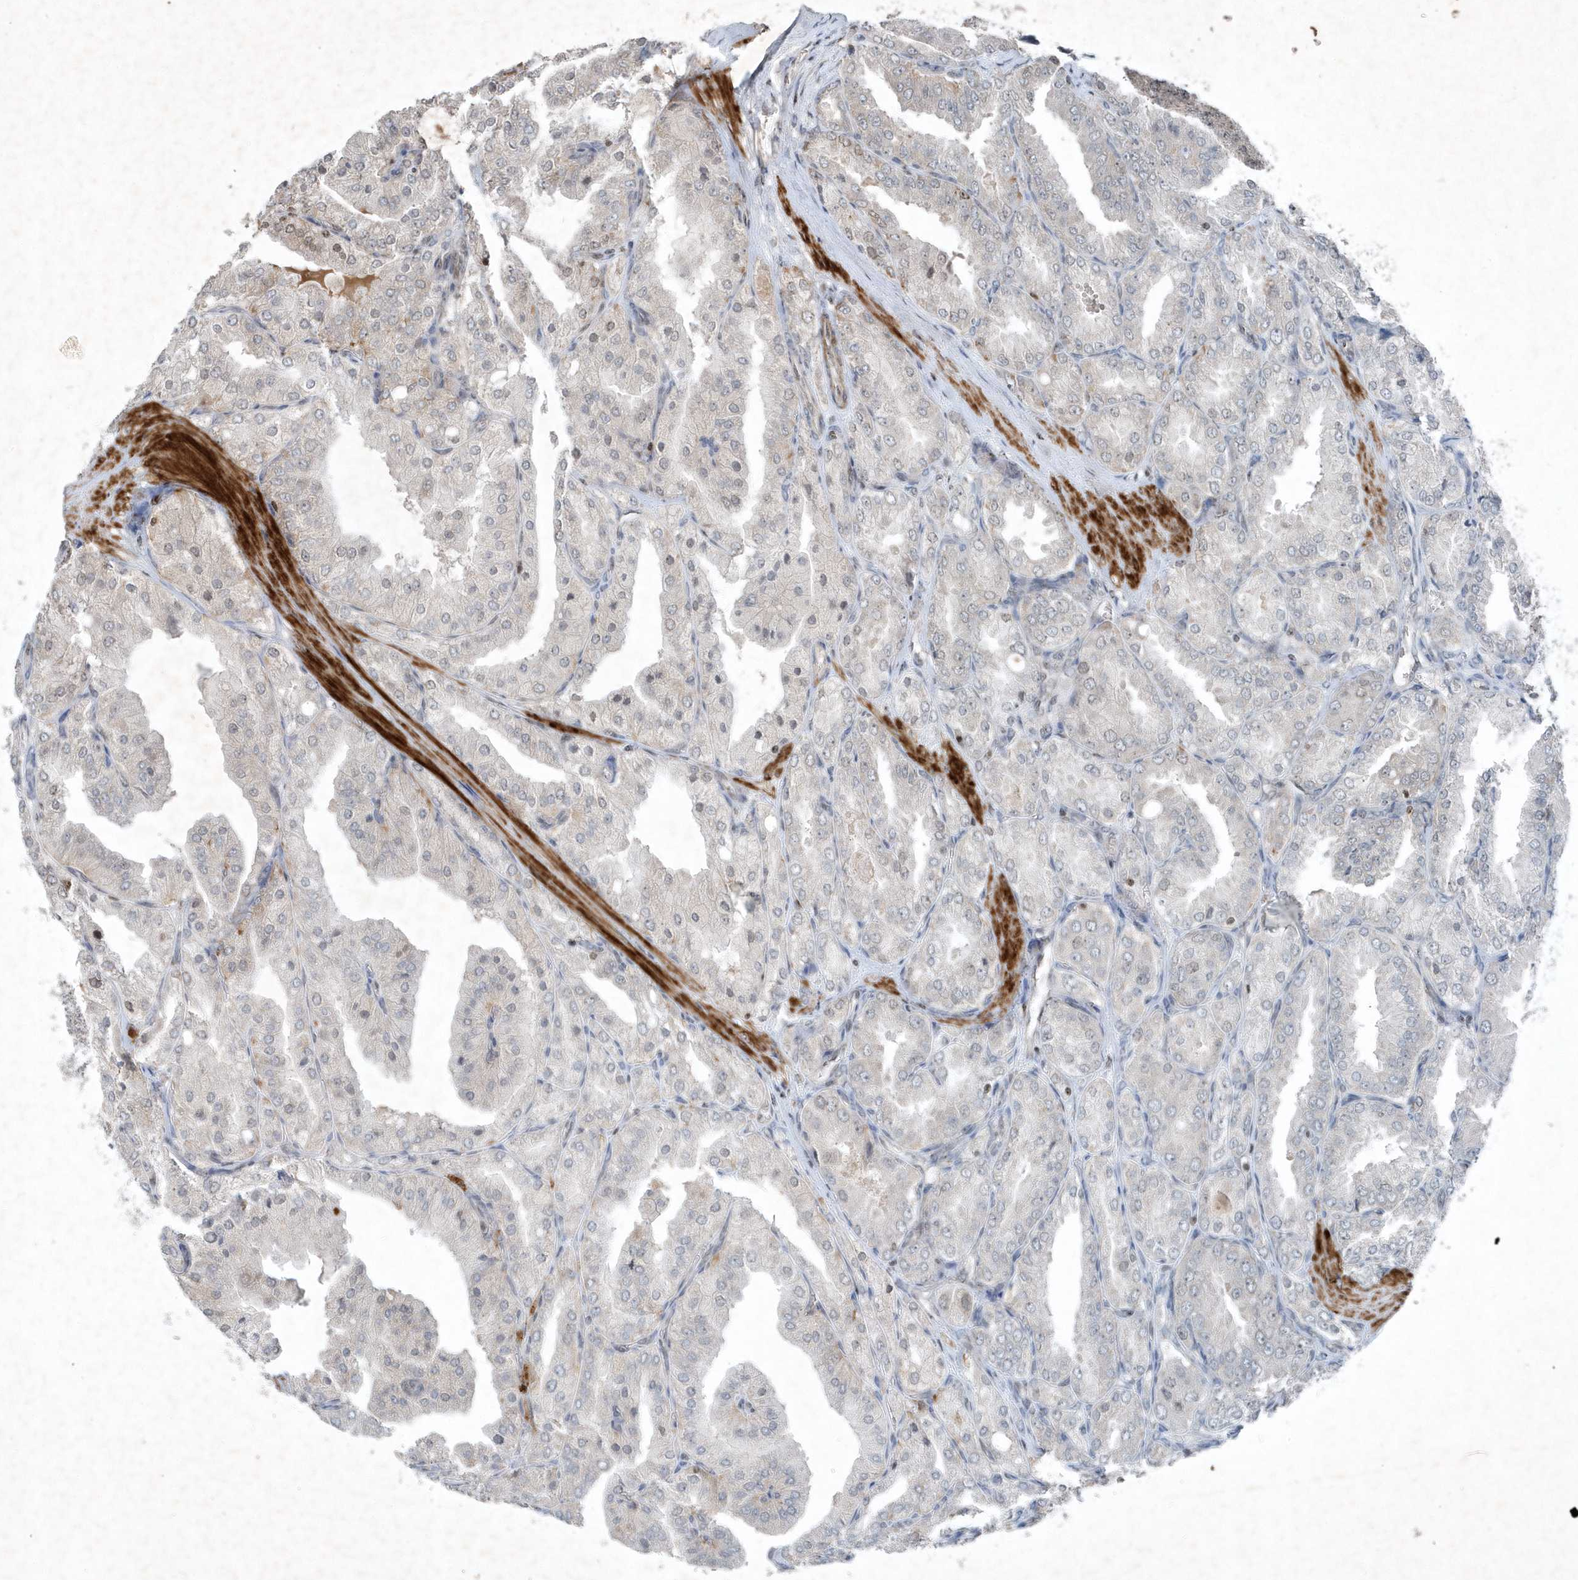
{"staining": {"intensity": "moderate", "quantity": "<25%", "location": "nuclear"}, "tissue": "prostate cancer", "cell_type": "Tumor cells", "image_type": "cancer", "snomed": [{"axis": "morphology", "description": "Adenocarcinoma, High grade"}, {"axis": "topography", "description": "Prostate"}], "caption": "A histopathology image of human prostate cancer stained for a protein displays moderate nuclear brown staining in tumor cells. The protein of interest is stained brown, and the nuclei are stained in blue (DAB (3,3'-diaminobenzidine) IHC with brightfield microscopy, high magnification).", "gene": "QTRT2", "patient": {"sex": "male", "age": 50}}